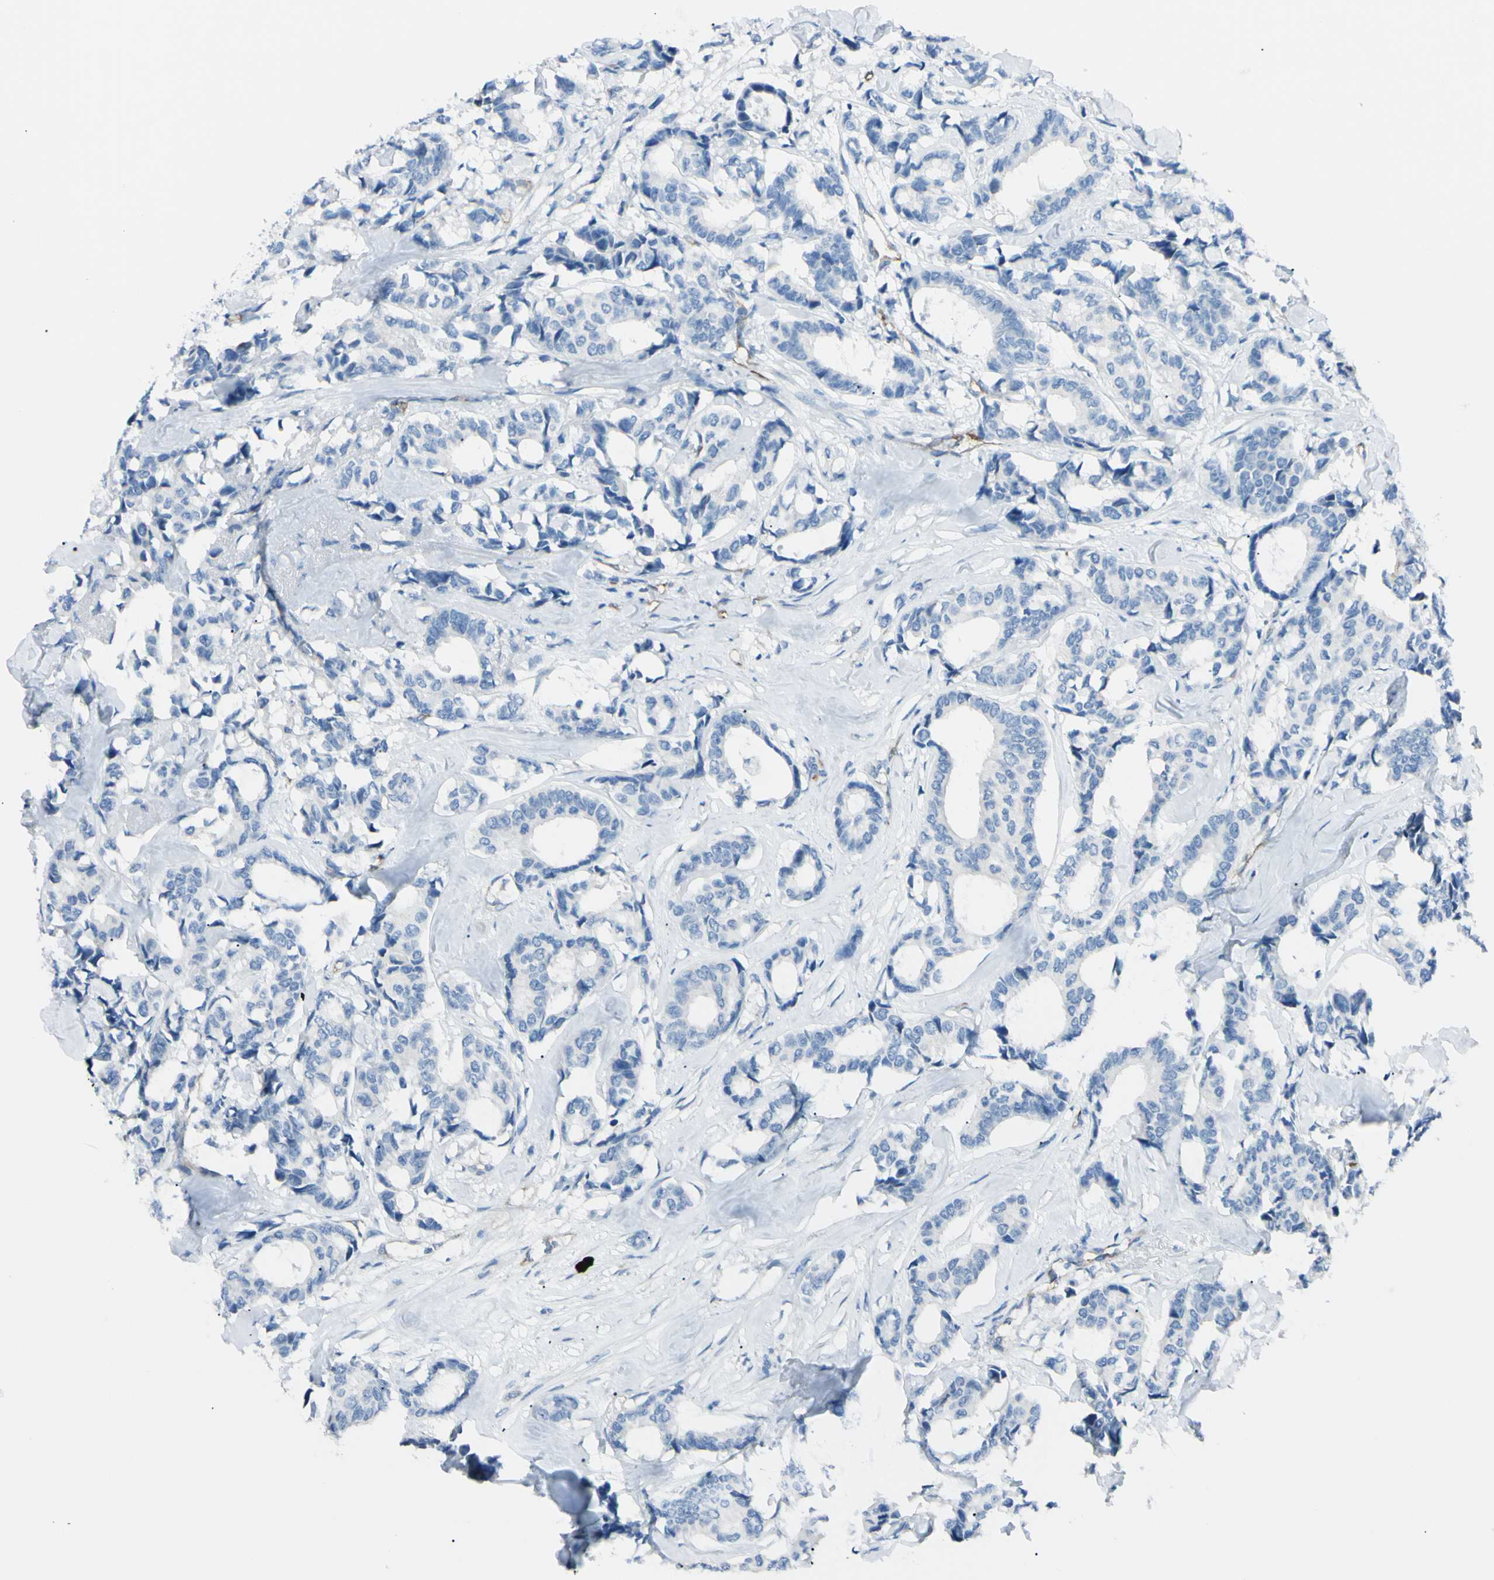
{"staining": {"intensity": "negative", "quantity": "none", "location": "none"}, "tissue": "breast cancer", "cell_type": "Tumor cells", "image_type": "cancer", "snomed": [{"axis": "morphology", "description": "Duct carcinoma"}, {"axis": "topography", "description": "Breast"}], "caption": "Immunohistochemical staining of human breast cancer reveals no significant positivity in tumor cells.", "gene": "FOLH1", "patient": {"sex": "female", "age": 87}}